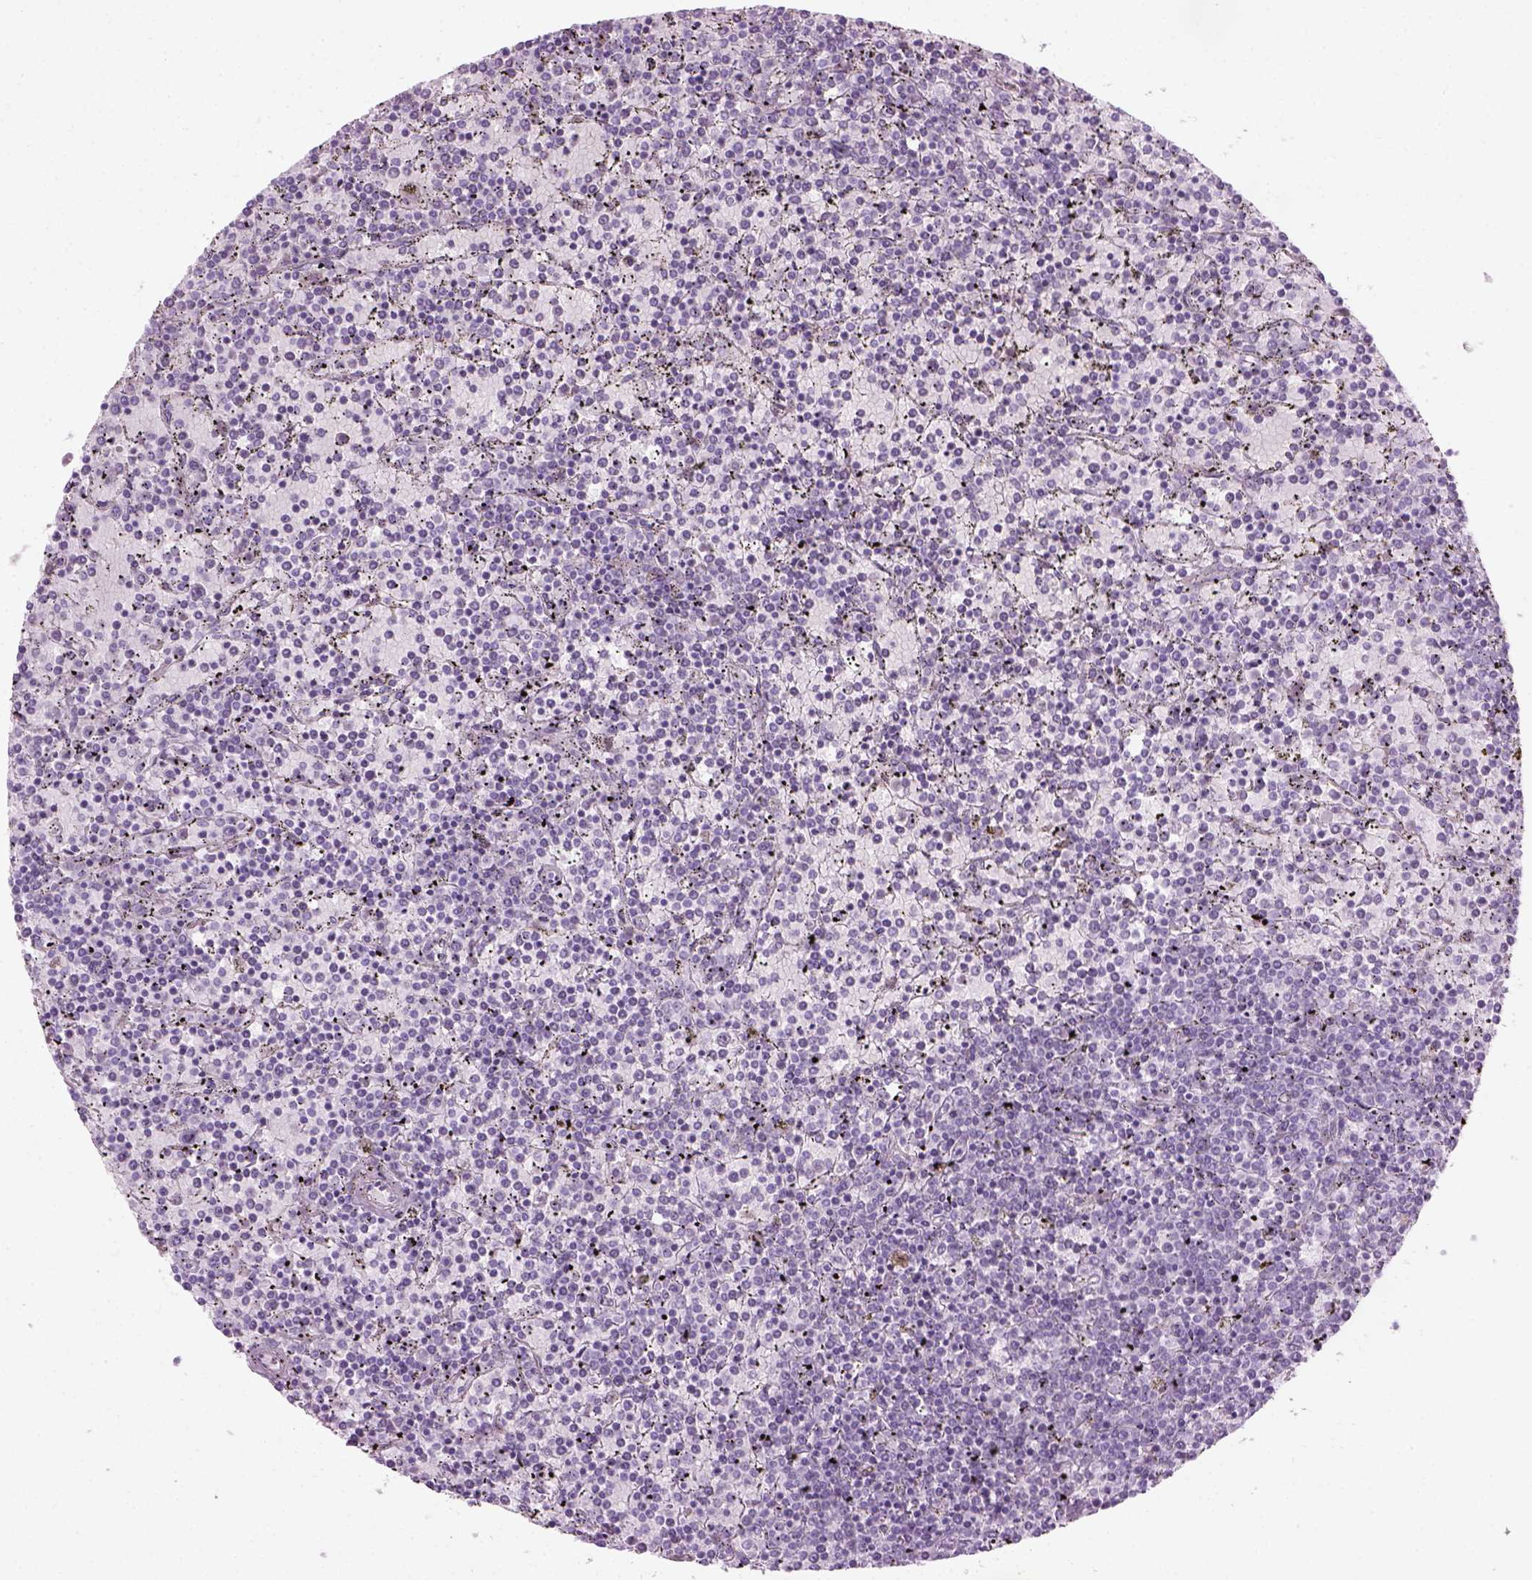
{"staining": {"intensity": "negative", "quantity": "none", "location": "none"}, "tissue": "lymphoma", "cell_type": "Tumor cells", "image_type": "cancer", "snomed": [{"axis": "morphology", "description": "Malignant lymphoma, non-Hodgkin's type, Low grade"}, {"axis": "topography", "description": "Spleen"}], "caption": "The IHC histopathology image has no significant positivity in tumor cells of malignant lymphoma, non-Hodgkin's type (low-grade) tissue. (Brightfield microscopy of DAB immunohistochemistry (IHC) at high magnification).", "gene": "CIBAR2", "patient": {"sex": "female", "age": 77}}